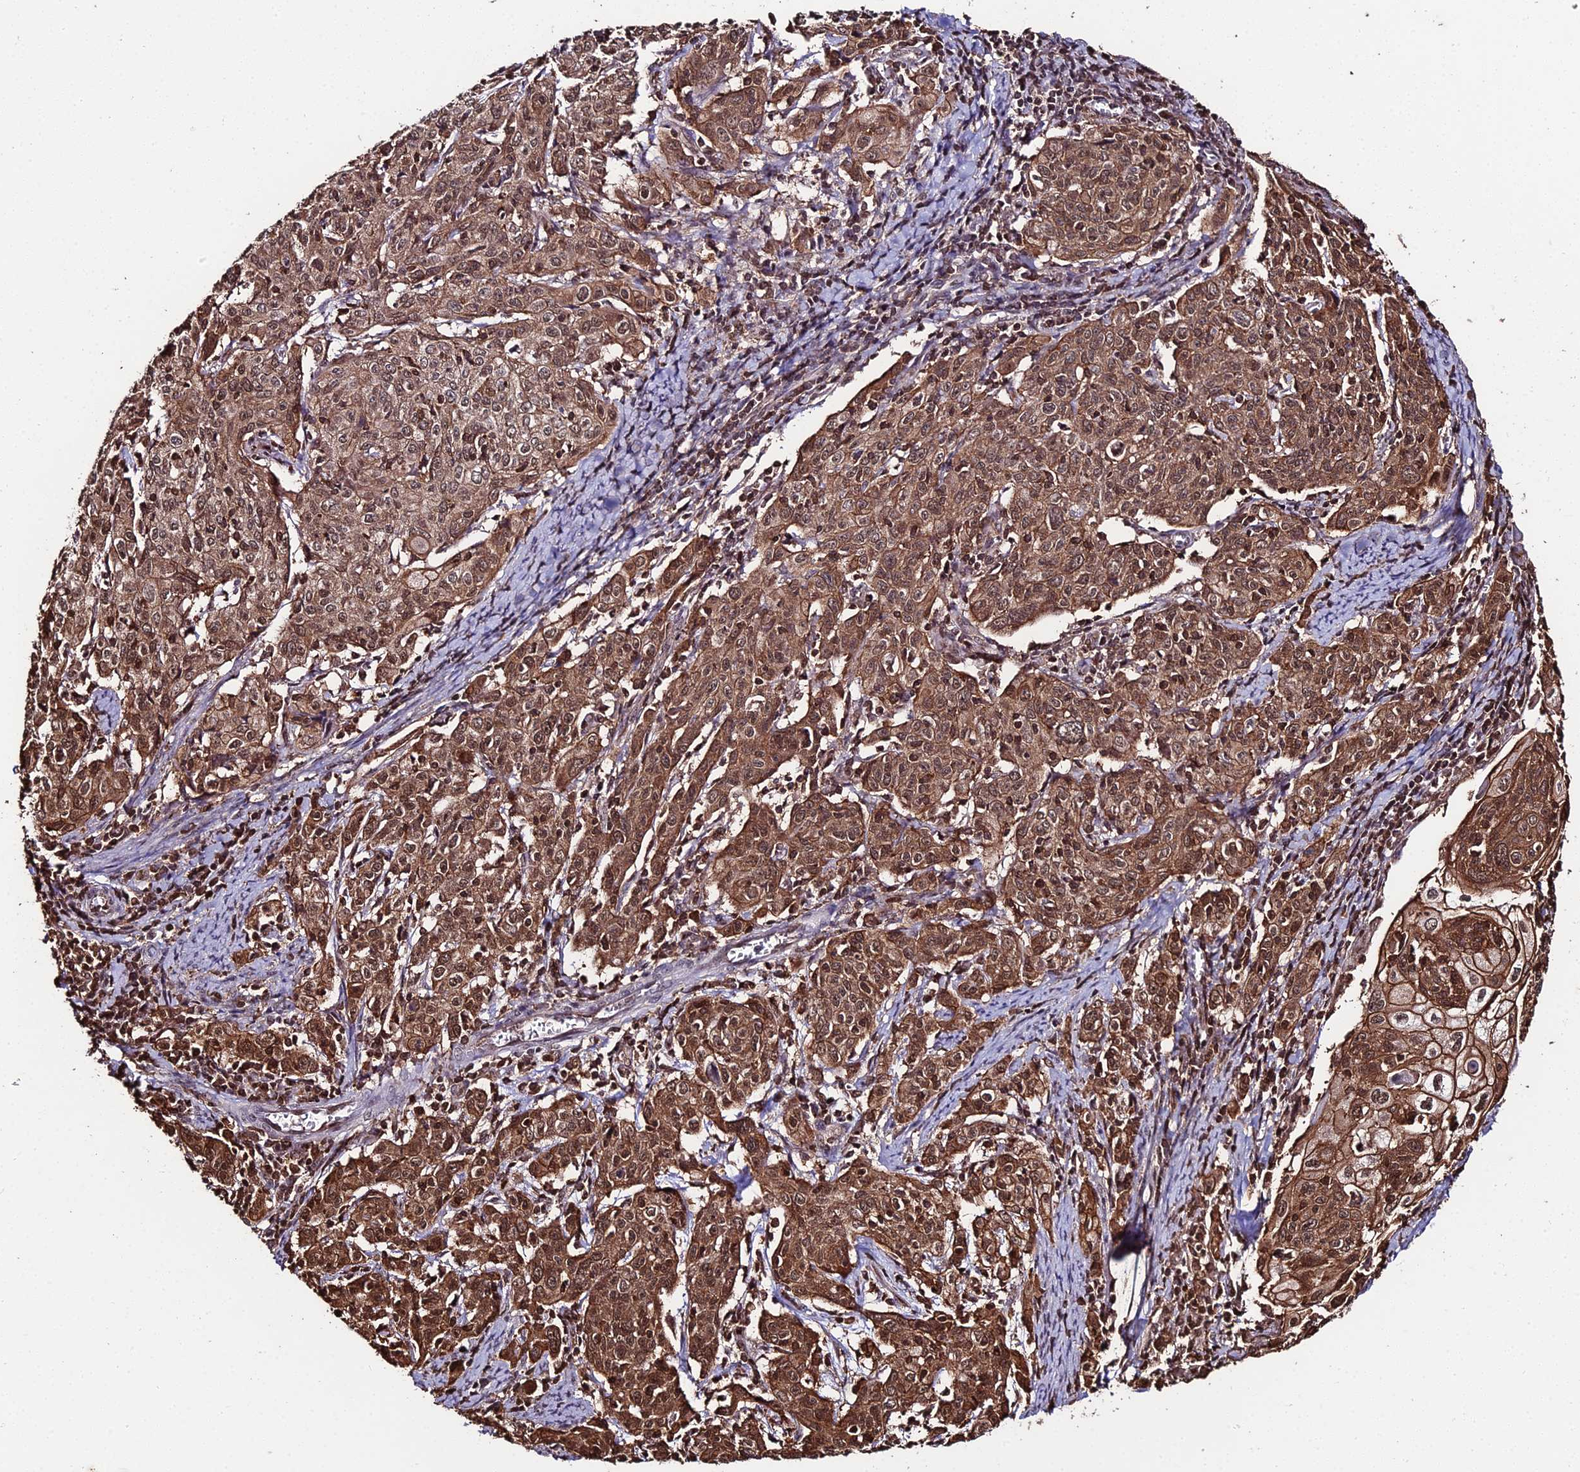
{"staining": {"intensity": "moderate", "quantity": ">75%", "location": "cytoplasmic/membranous,nuclear"}, "tissue": "cervical cancer", "cell_type": "Tumor cells", "image_type": "cancer", "snomed": [{"axis": "morphology", "description": "Squamous cell carcinoma, NOS"}, {"axis": "topography", "description": "Cervix"}], "caption": "Cervical squamous cell carcinoma tissue shows moderate cytoplasmic/membranous and nuclear positivity in approximately >75% of tumor cells, visualized by immunohistochemistry.", "gene": "PPP4C", "patient": {"sex": "female", "age": 67}}